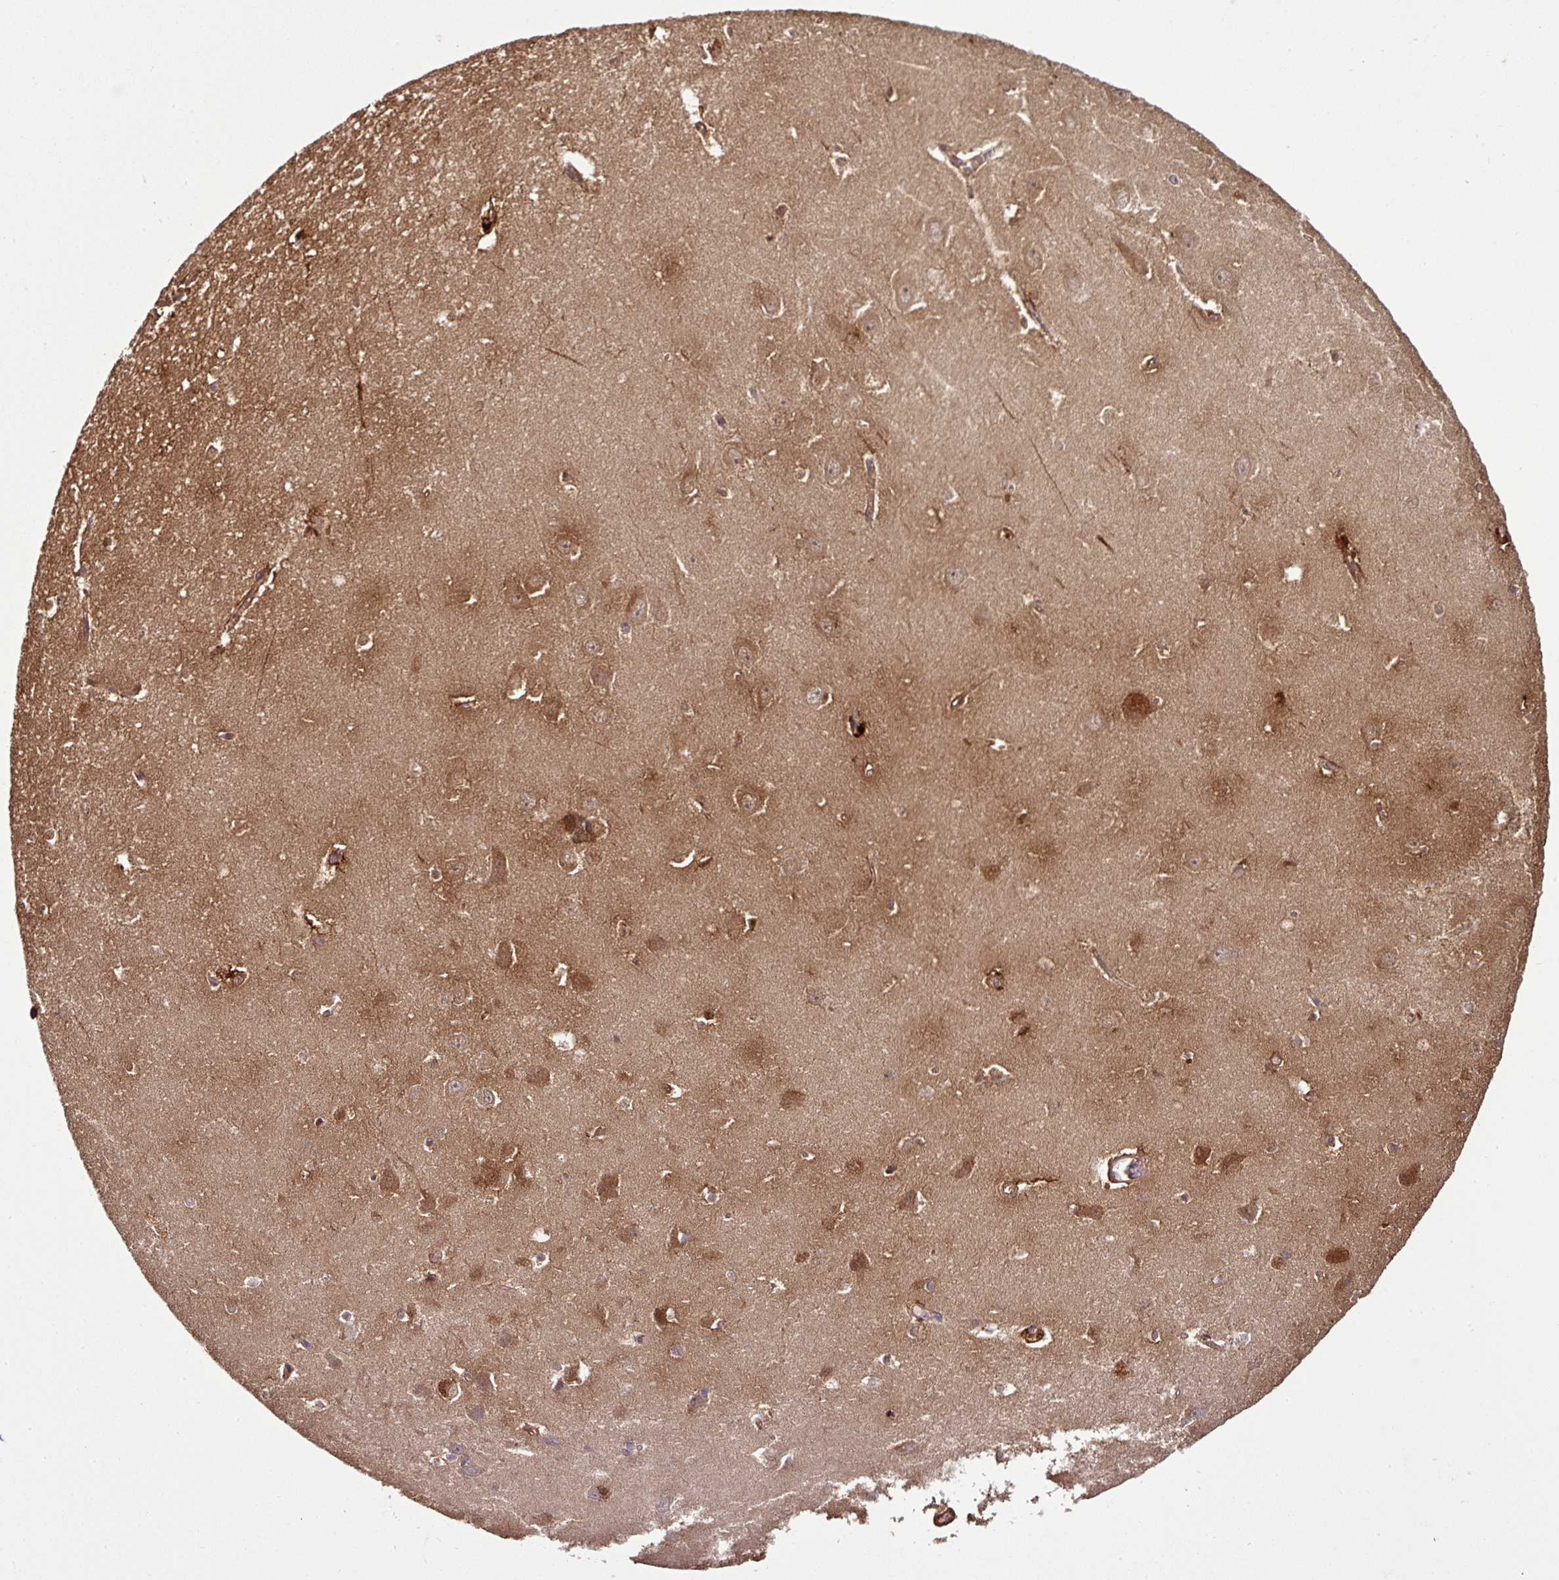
{"staining": {"intensity": "moderate", "quantity": "<25%", "location": "cytoplasmic/membranous"}, "tissue": "hippocampus", "cell_type": "Glial cells", "image_type": "normal", "snomed": [{"axis": "morphology", "description": "Normal tissue, NOS"}, {"axis": "topography", "description": "Hippocampus"}], "caption": "Moderate cytoplasmic/membranous positivity for a protein is seen in approximately <25% of glial cells of benign hippocampus using immunohistochemistry (IHC).", "gene": "GNPDA1", "patient": {"sex": "female", "age": 64}}